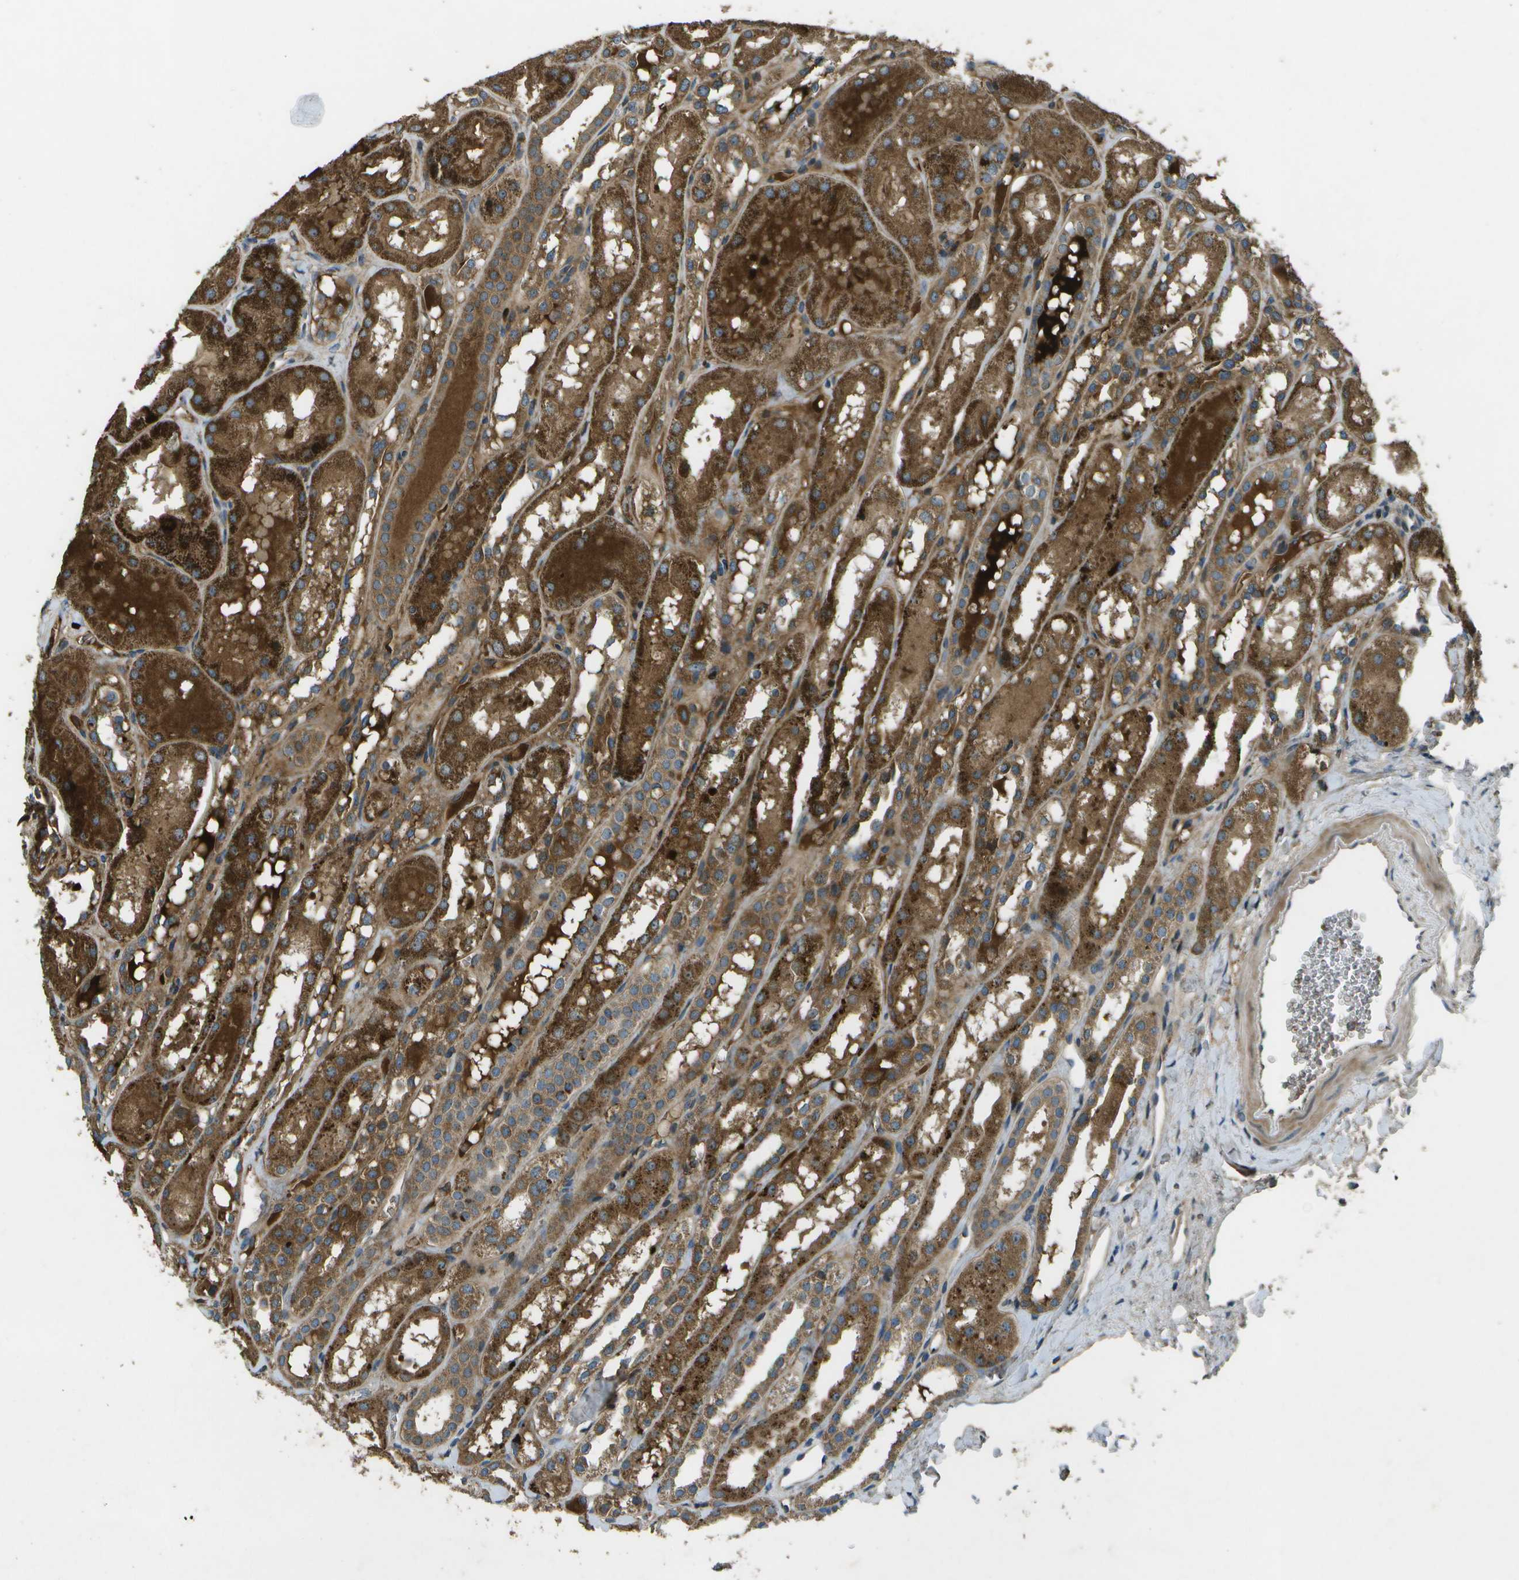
{"staining": {"intensity": "moderate", "quantity": ">75%", "location": "cytoplasmic/membranous"}, "tissue": "kidney", "cell_type": "Cells in glomeruli", "image_type": "normal", "snomed": [{"axis": "morphology", "description": "Normal tissue, NOS"}, {"axis": "topography", "description": "Kidney"}, {"axis": "topography", "description": "Urinary bladder"}], "caption": "The micrograph demonstrates staining of unremarkable kidney, revealing moderate cytoplasmic/membranous protein staining (brown color) within cells in glomeruli. Using DAB (3,3'-diaminobenzidine) (brown) and hematoxylin (blue) stains, captured at high magnification using brightfield microscopy.", "gene": "PXYLP1", "patient": {"sex": "male", "age": 16}}